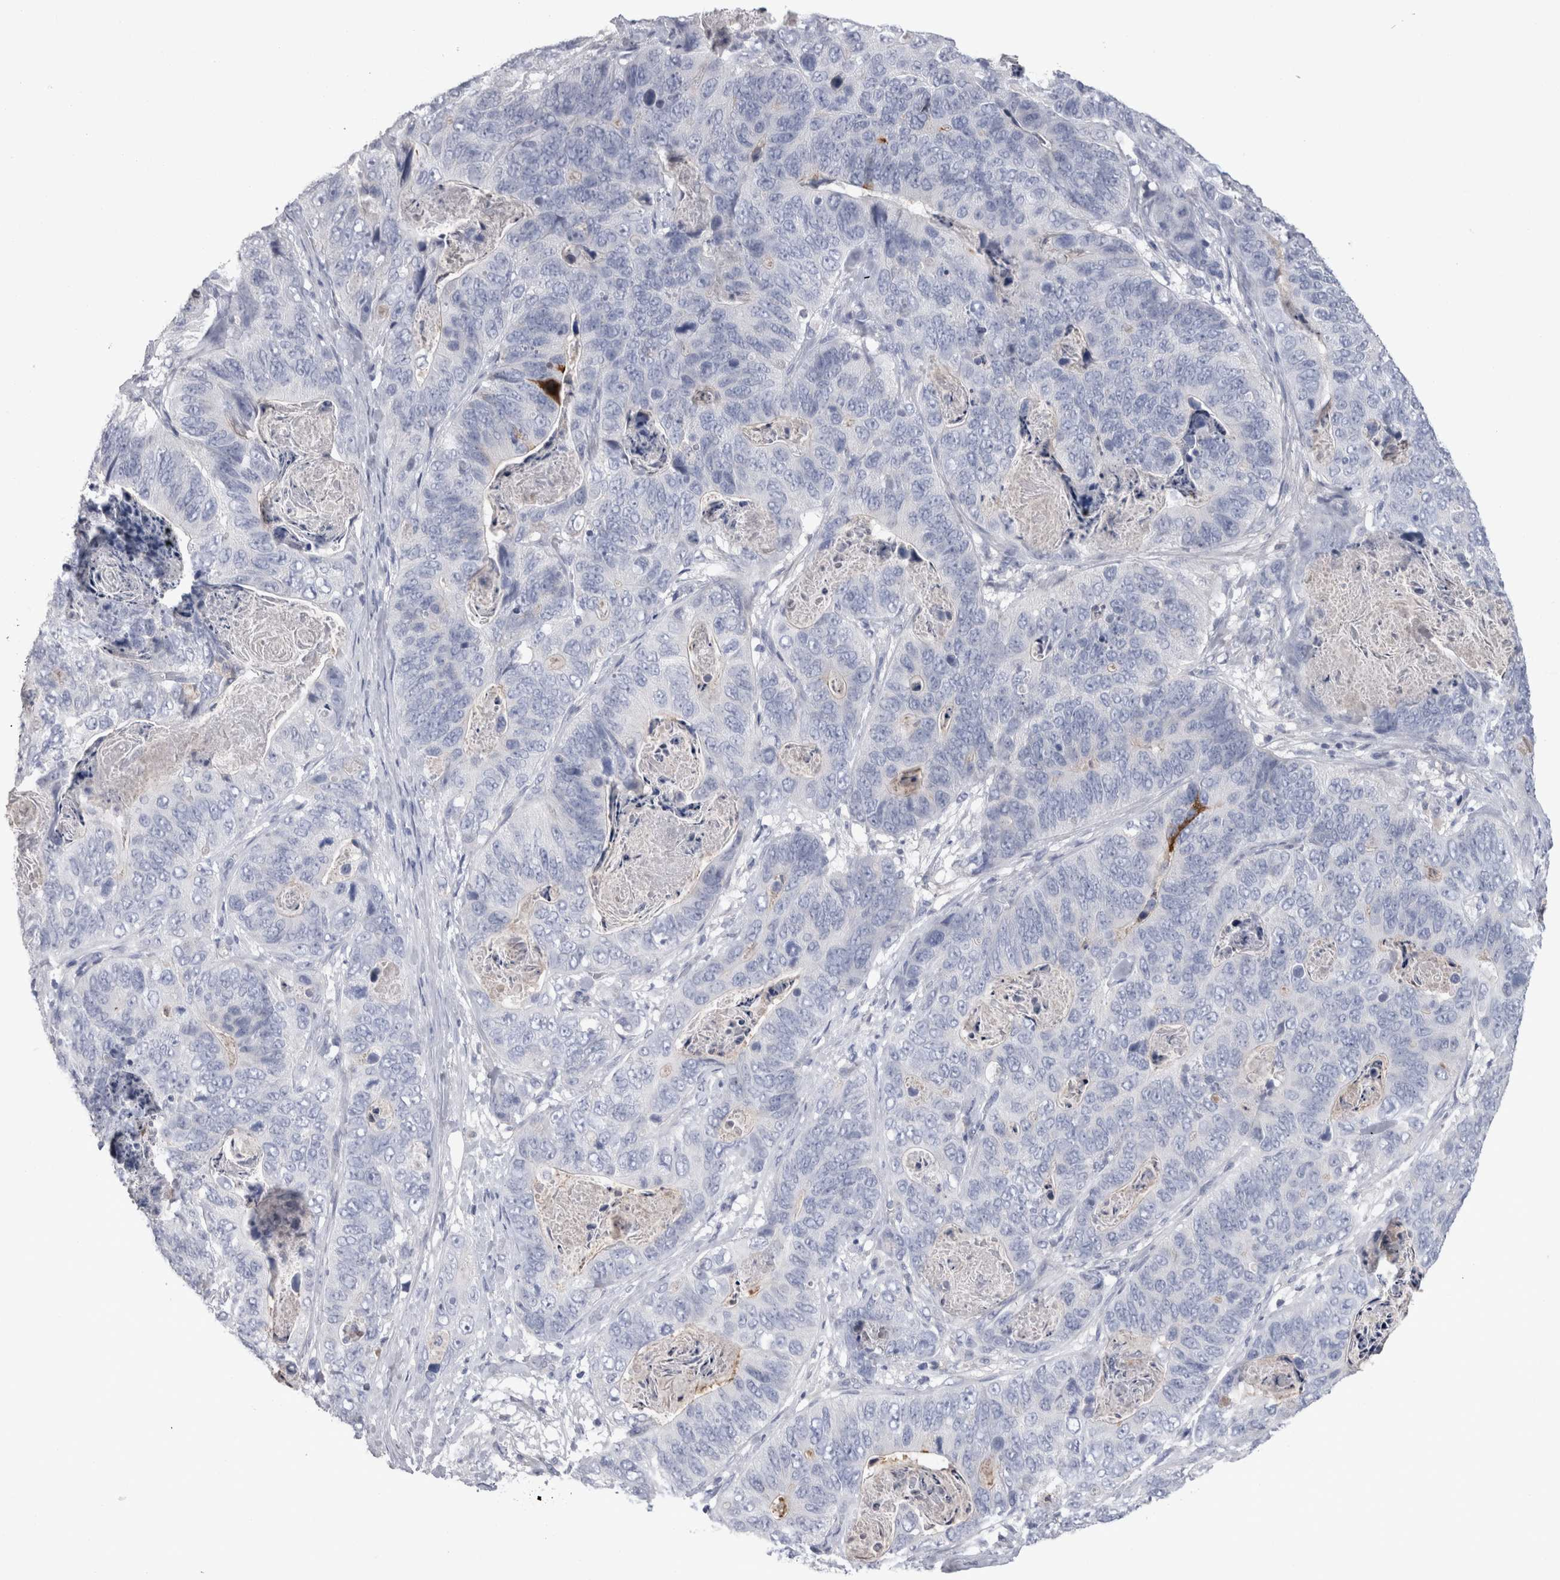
{"staining": {"intensity": "negative", "quantity": "none", "location": "none"}, "tissue": "stomach cancer", "cell_type": "Tumor cells", "image_type": "cancer", "snomed": [{"axis": "morphology", "description": "Normal tissue, NOS"}, {"axis": "morphology", "description": "Adenocarcinoma, NOS"}, {"axis": "topography", "description": "Stomach"}], "caption": "High magnification brightfield microscopy of adenocarcinoma (stomach) stained with DAB (3,3'-diaminobenzidine) (brown) and counterstained with hematoxylin (blue): tumor cells show no significant expression. Brightfield microscopy of IHC stained with DAB (3,3'-diaminobenzidine) (brown) and hematoxylin (blue), captured at high magnification.", "gene": "REG1A", "patient": {"sex": "female", "age": 89}}